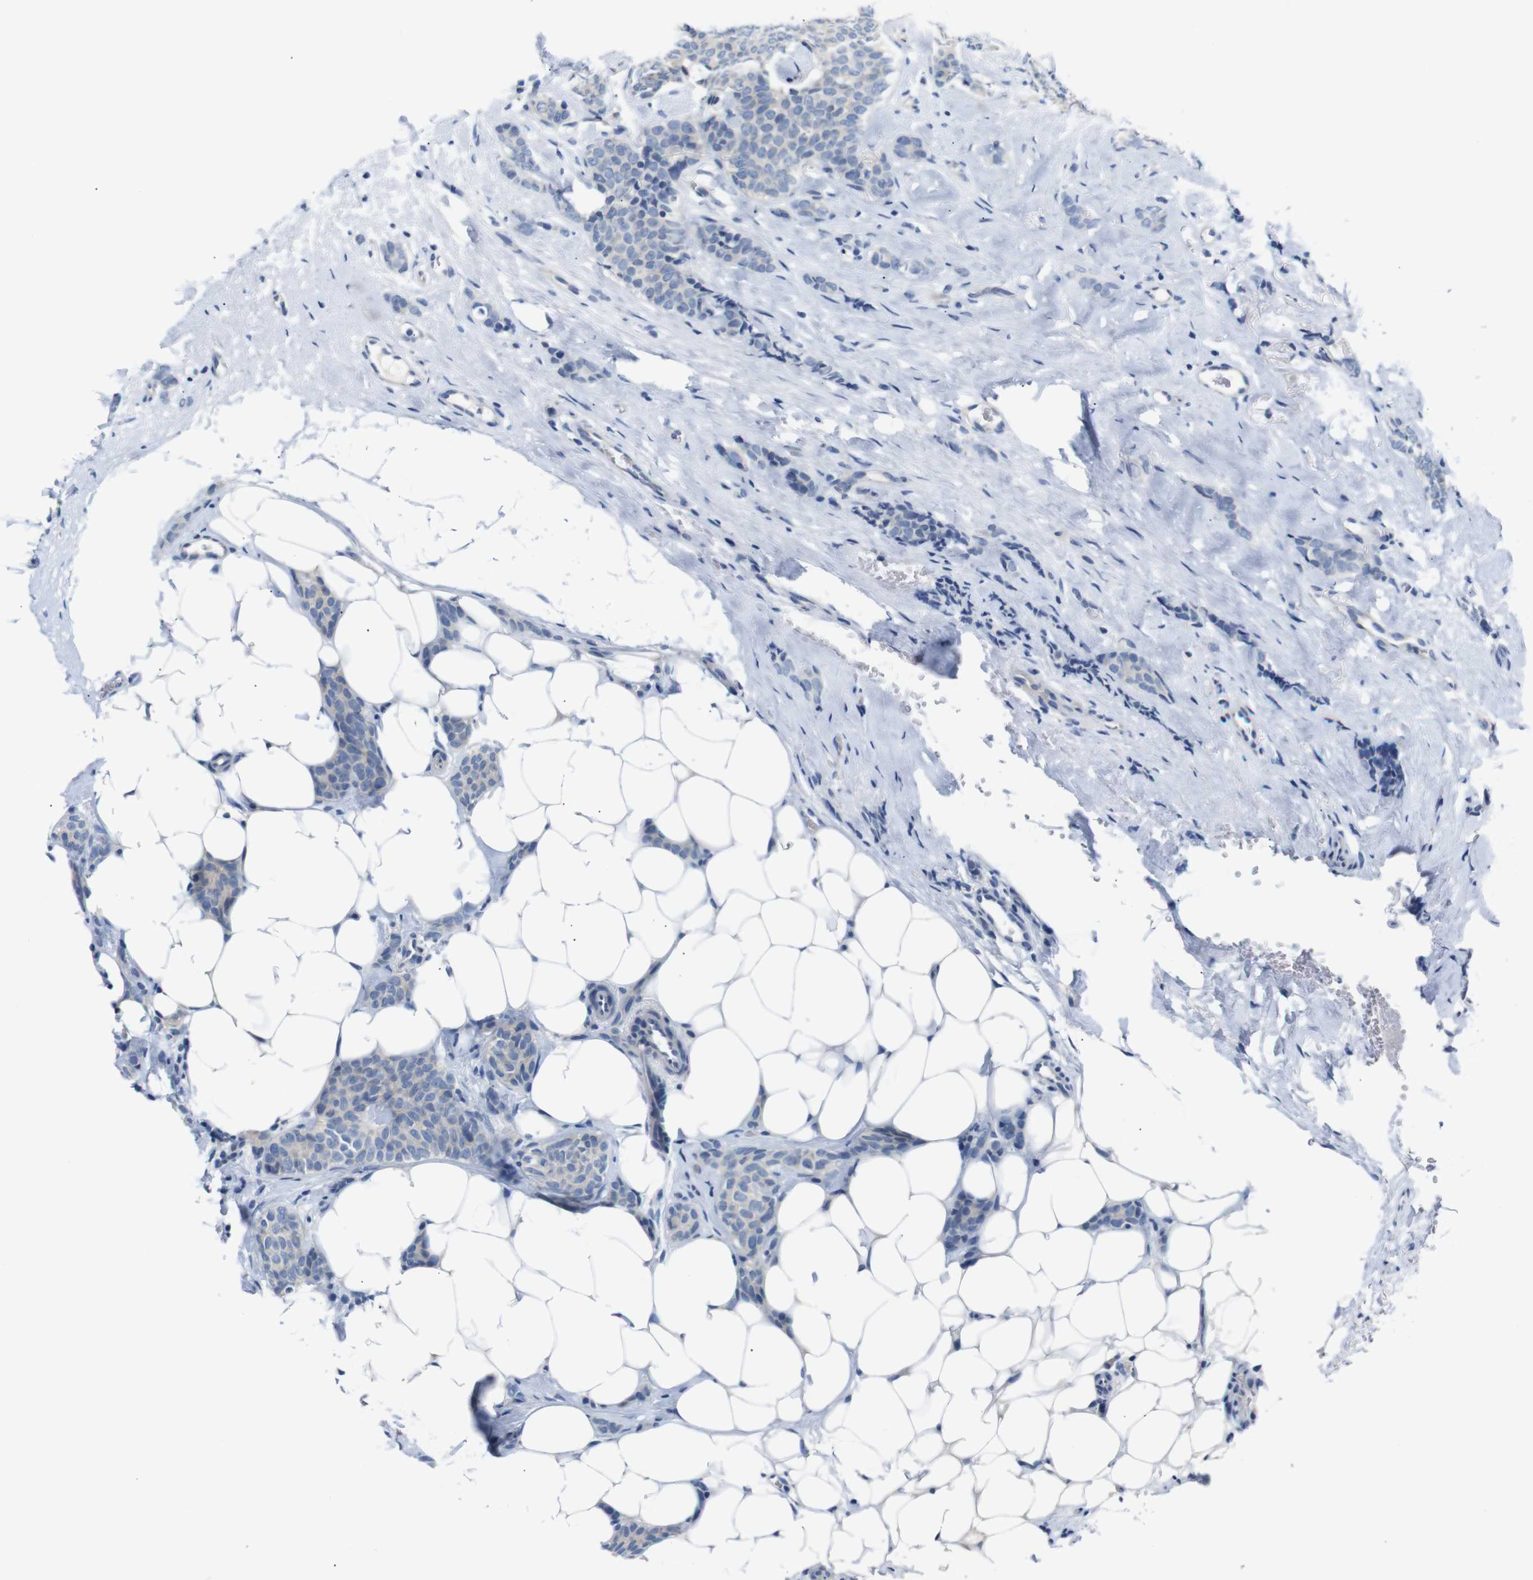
{"staining": {"intensity": "weak", "quantity": ">75%", "location": "cytoplasmic/membranous"}, "tissue": "breast cancer", "cell_type": "Tumor cells", "image_type": "cancer", "snomed": [{"axis": "morphology", "description": "Lobular carcinoma"}, {"axis": "topography", "description": "Skin"}, {"axis": "topography", "description": "Breast"}], "caption": "Weak cytoplasmic/membranous positivity for a protein is identified in approximately >75% of tumor cells of breast cancer using IHC.", "gene": "DCP1A", "patient": {"sex": "female", "age": 46}}